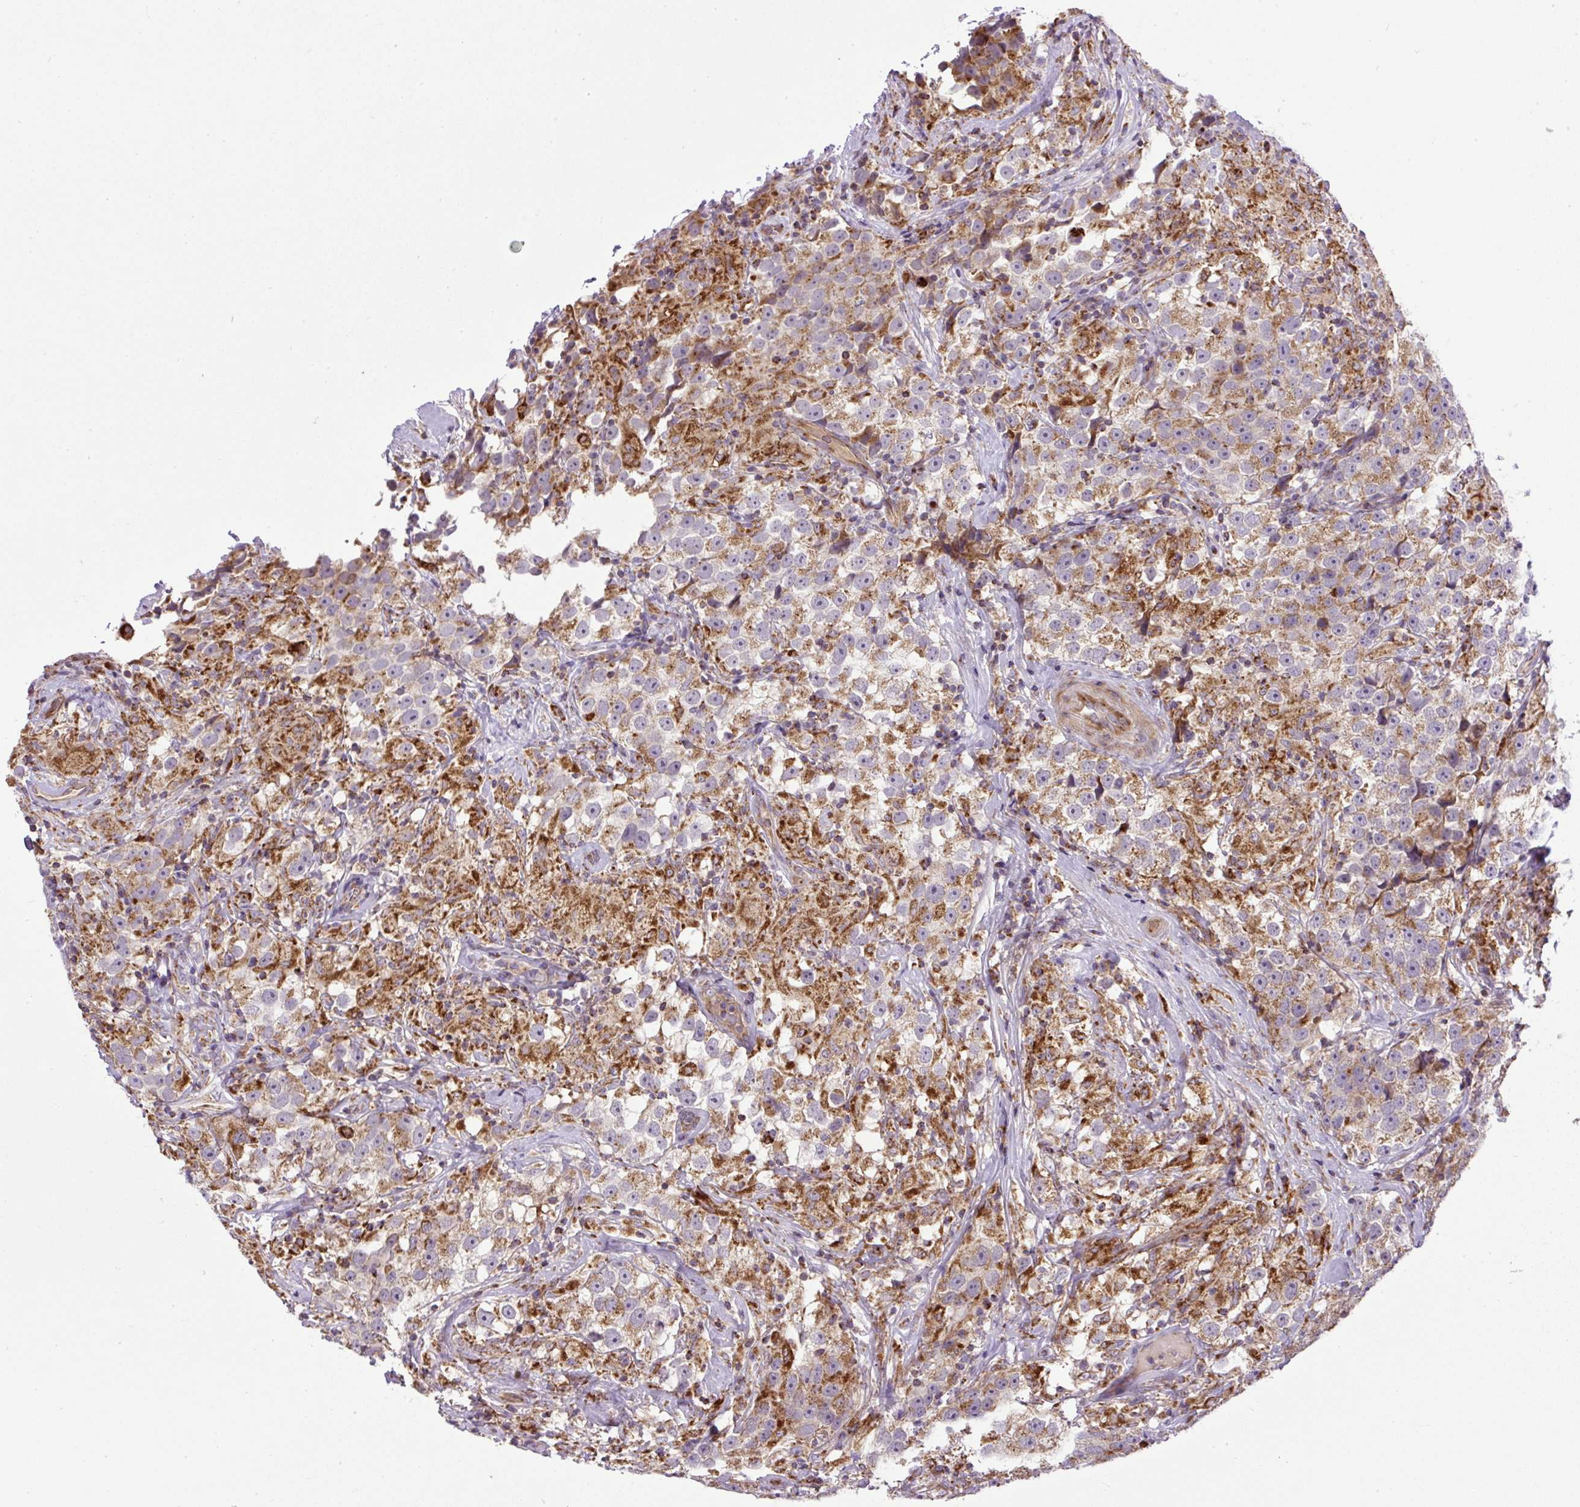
{"staining": {"intensity": "moderate", "quantity": ">75%", "location": "cytoplasmic/membranous"}, "tissue": "testis cancer", "cell_type": "Tumor cells", "image_type": "cancer", "snomed": [{"axis": "morphology", "description": "Seminoma, NOS"}, {"axis": "topography", "description": "Testis"}], "caption": "This is a micrograph of immunohistochemistry (IHC) staining of testis cancer (seminoma), which shows moderate staining in the cytoplasmic/membranous of tumor cells.", "gene": "ZNF547", "patient": {"sex": "male", "age": 46}}